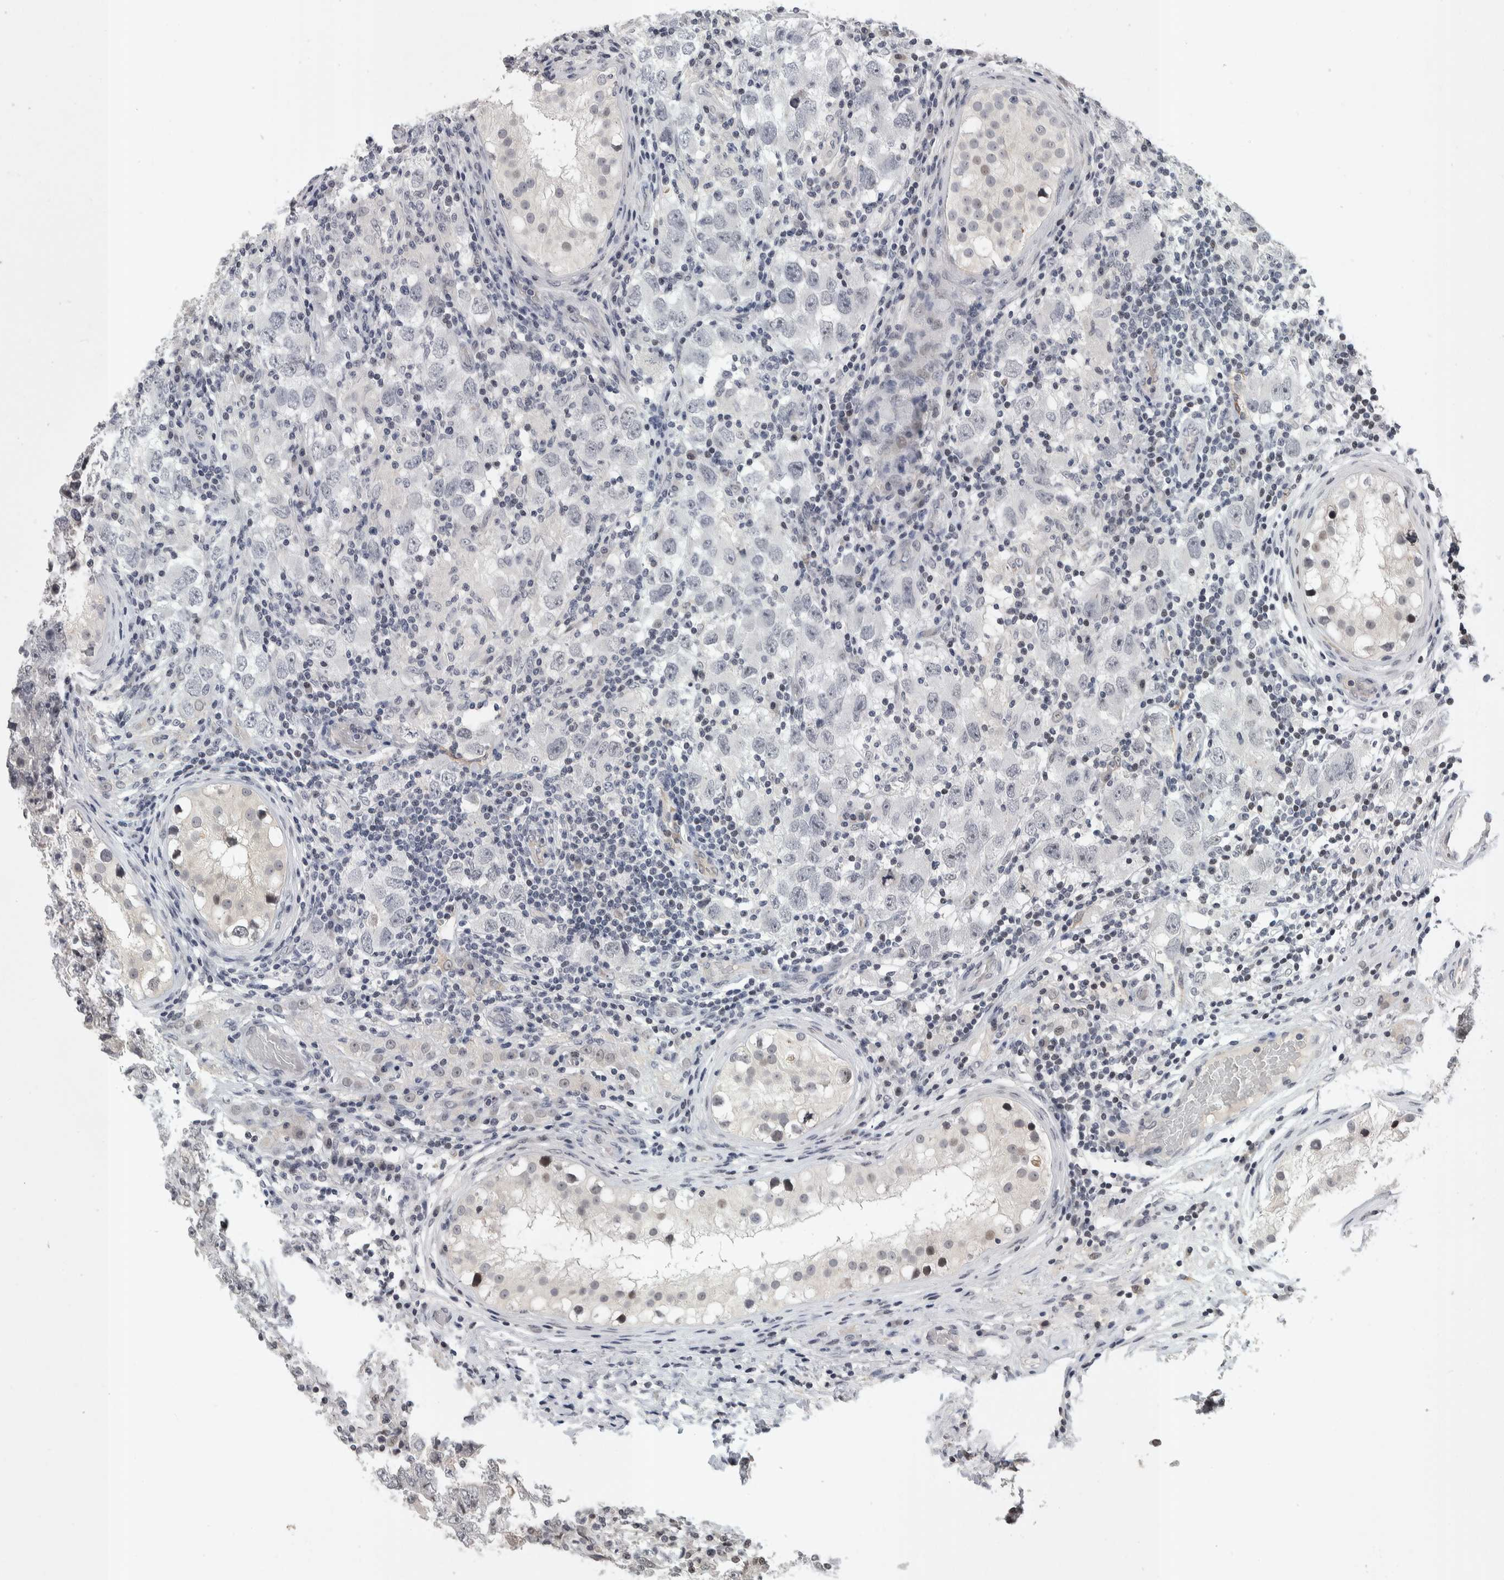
{"staining": {"intensity": "negative", "quantity": "none", "location": "none"}, "tissue": "testis cancer", "cell_type": "Tumor cells", "image_type": "cancer", "snomed": [{"axis": "morphology", "description": "Carcinoma, Embryonal, NOS"}, {"axis": "topography", "description": "Testis"}], "caption": "Immunohistochemistry (IHC) histopathology image of testis cancer (embryonal carcinoma) stained for a protein (brown), which reveals no positivity in tumor cells. (DAB IHC with hematoxylin counter stain).", "gene": "ZSCAN21", "patient": {"sex": "male", "age": 21}}